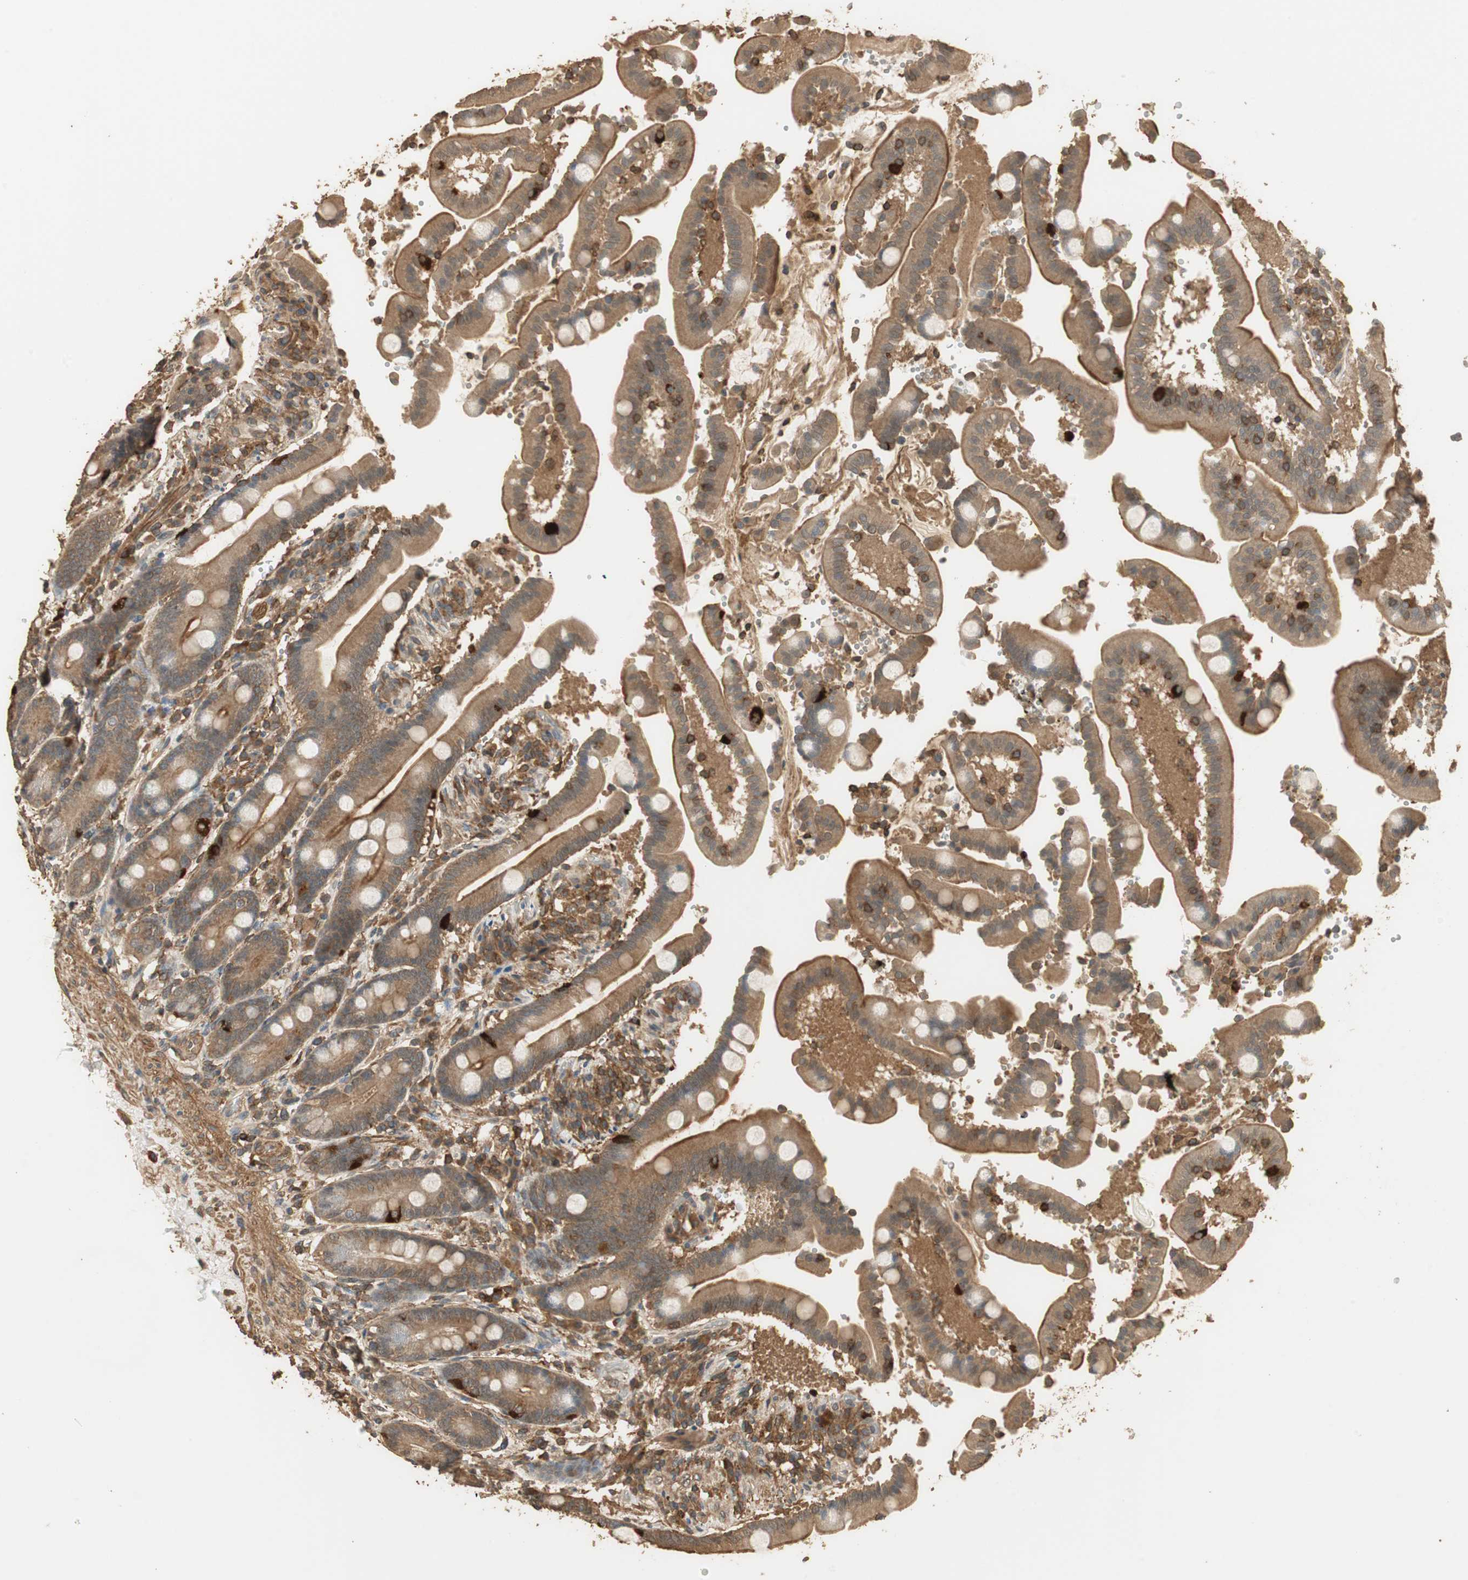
{"staining": {"intensity": "strong", "quantity": ">75%", "location": "cytoplasmic/membranous"}, "tissue": "duodenum", "cell_type": "Glandular cells", "image_type": "normal", "snomed": [{"axis": "morphology", "description": "Normal tissue, NOS"}, {"axis": "topography", "description": "Small intestine, NOS"}], "caption": "This is a photomicrograph of IHC staining of benign duodenum, which shows strong expression in the cytoplasmic/membranous of glandular cells.", "gene": "USP2", "patient": {"sex": "female", "age": 71}}